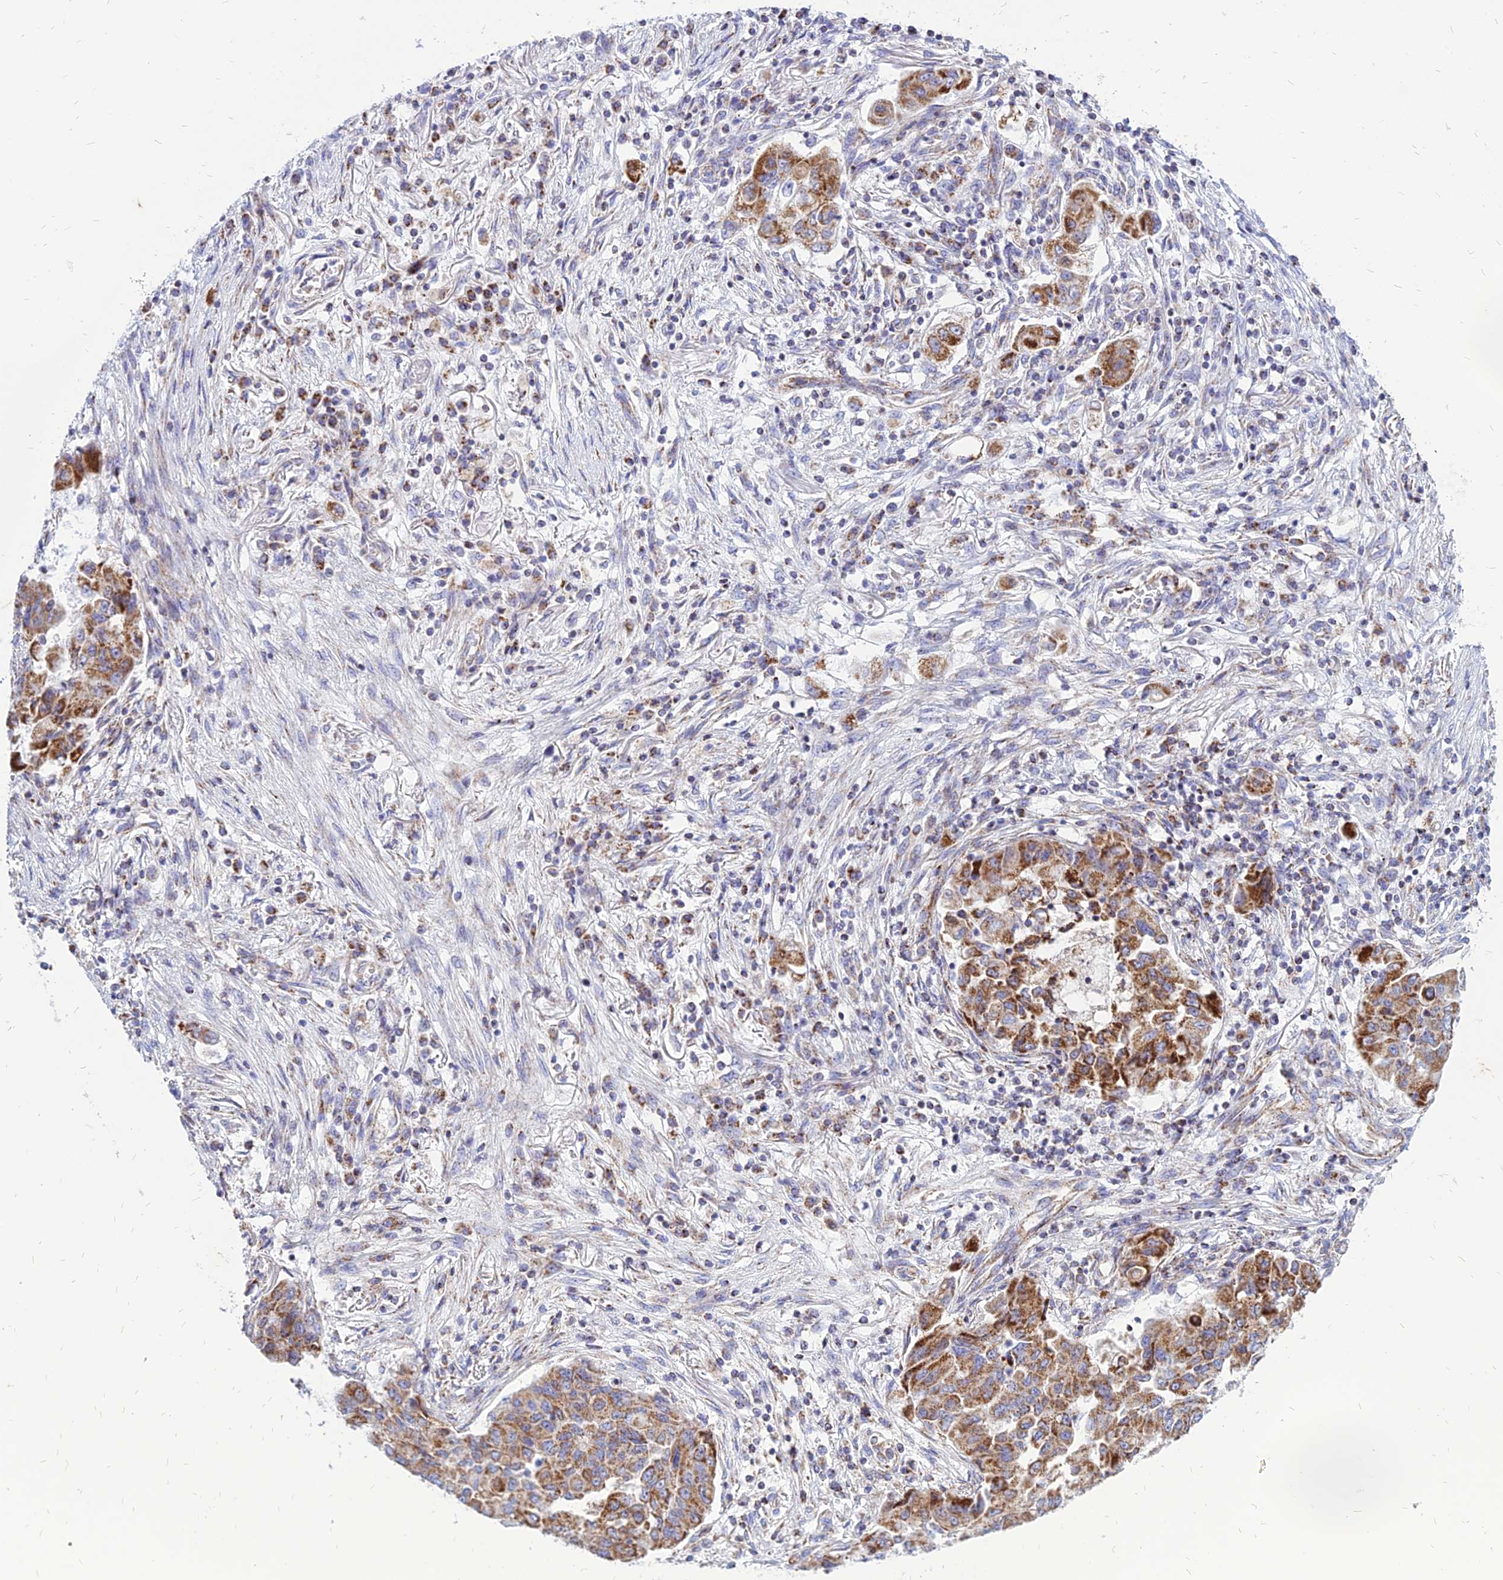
{"staining": {"intensity": "moderate", "quantity": ">75%", "location": "cytoplasmic/membranous"}, "tissue": "lung cancer", "cell_type": "Tumor cells", "image_type": "cancer", "snomed": [{"axis": "morphology", "description": "Squamous cell carcinoma, NOS"}, {"axis": "topography", "description": "Lung"}], "caption": "Protein staining of lung cancer (squamous cell carcinoma) tissue exhibits moderate cytoplasmic/membranous expression in approximately >75% of tumor cells.", "gene": "PACC1", "patient": {"sex": "male", "age": 74}}